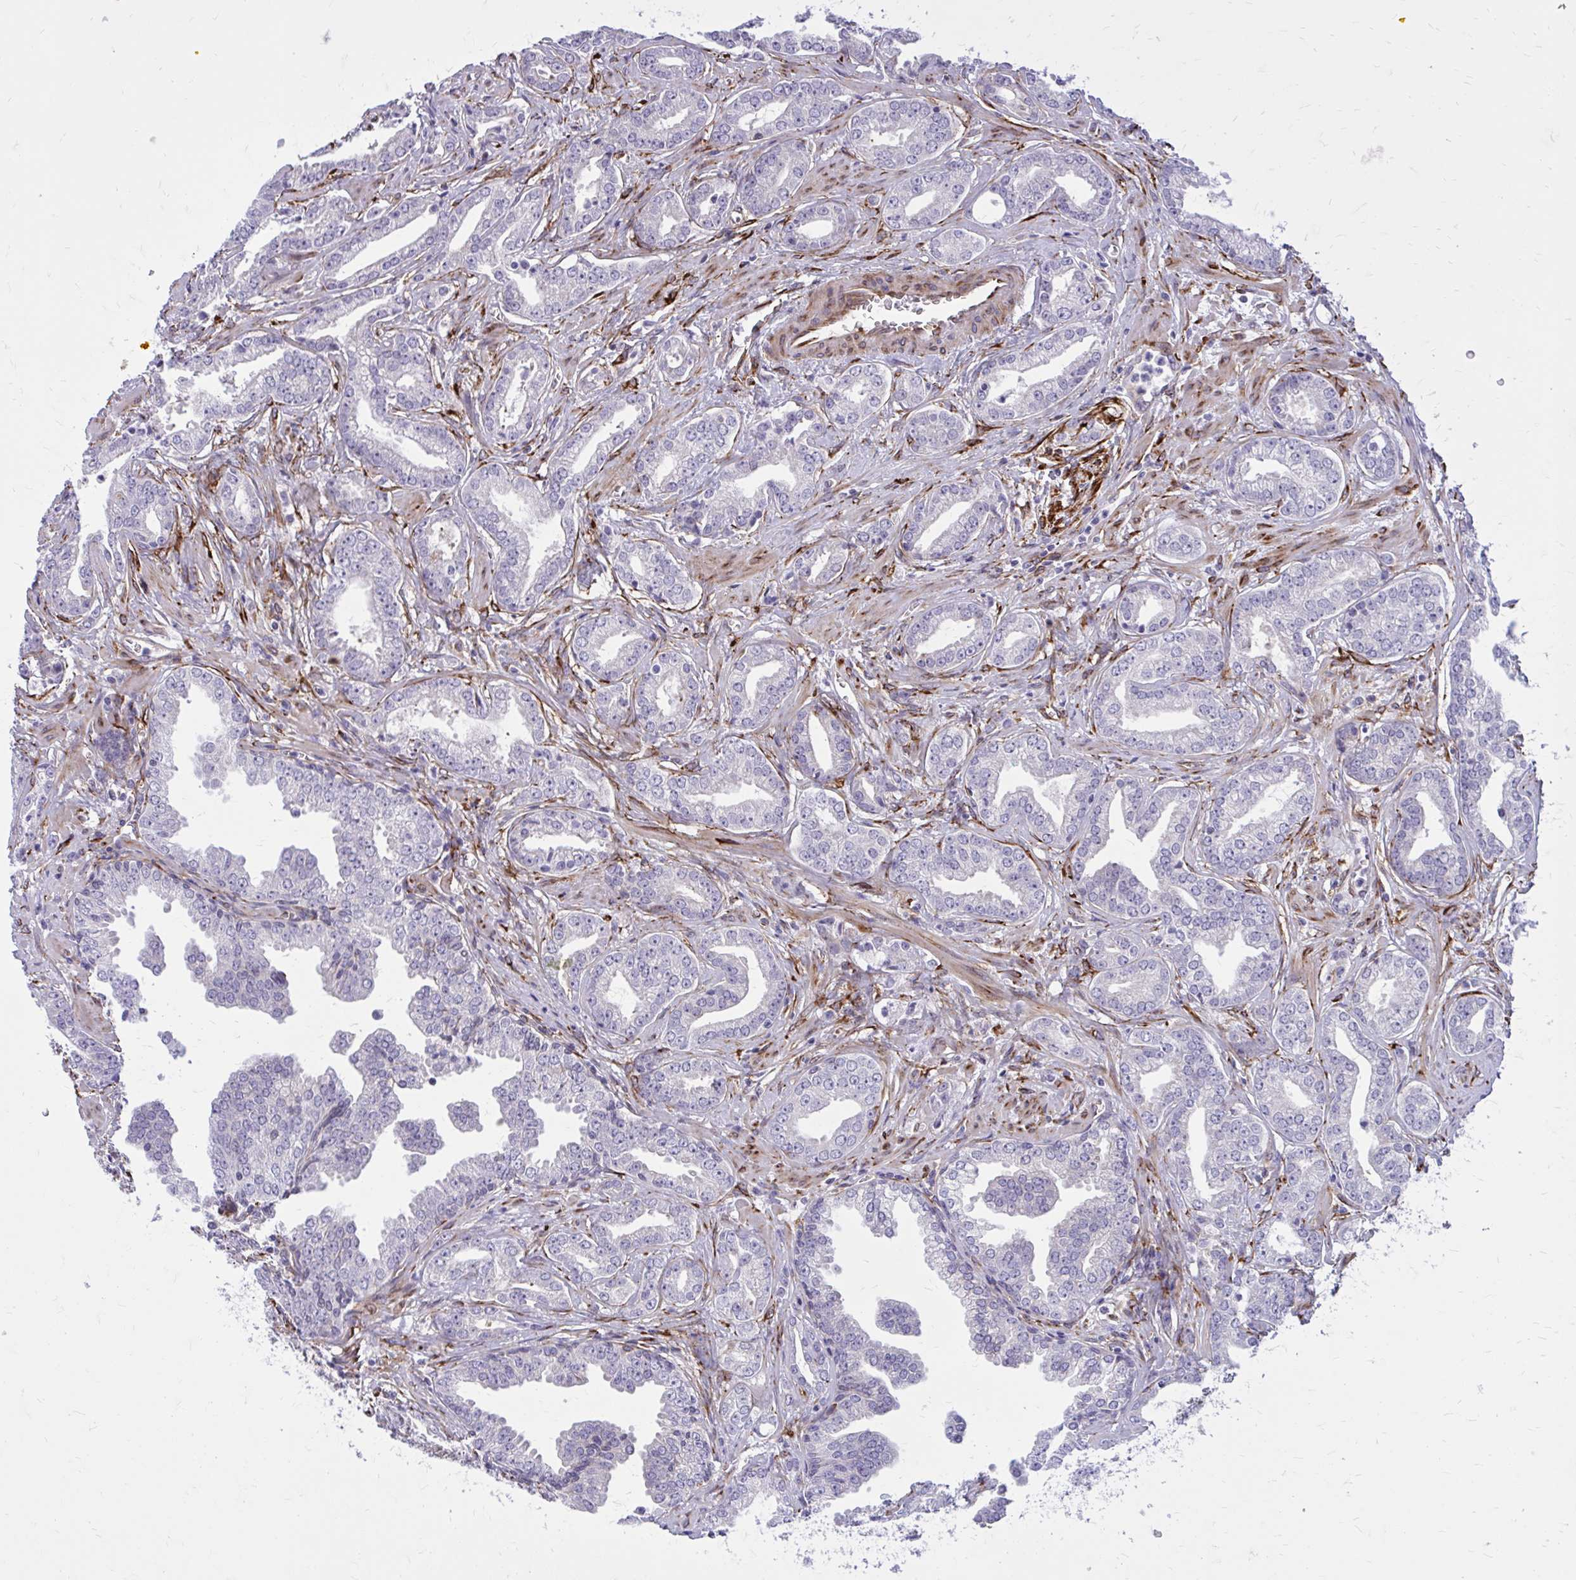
{"staining": {"intensity": "negative", "quantity": "none", "location": "none"}, "tissue": "prostate cancer", "cell_type": "Tumor cells", "image_type": "cancer", "snomed": [{"axis": "morphology", "description": "Adenocarcinoma, Medium grade"}, {"axis": "topography", "description": "Prostate"}], "caption": "Prostate medium-grade adenocarcinoma was stained to show a protein in brown. There is no significant staining in tumor cells.", "gene": "BEND5", "patient": {"sex": "male", "age": 57}}